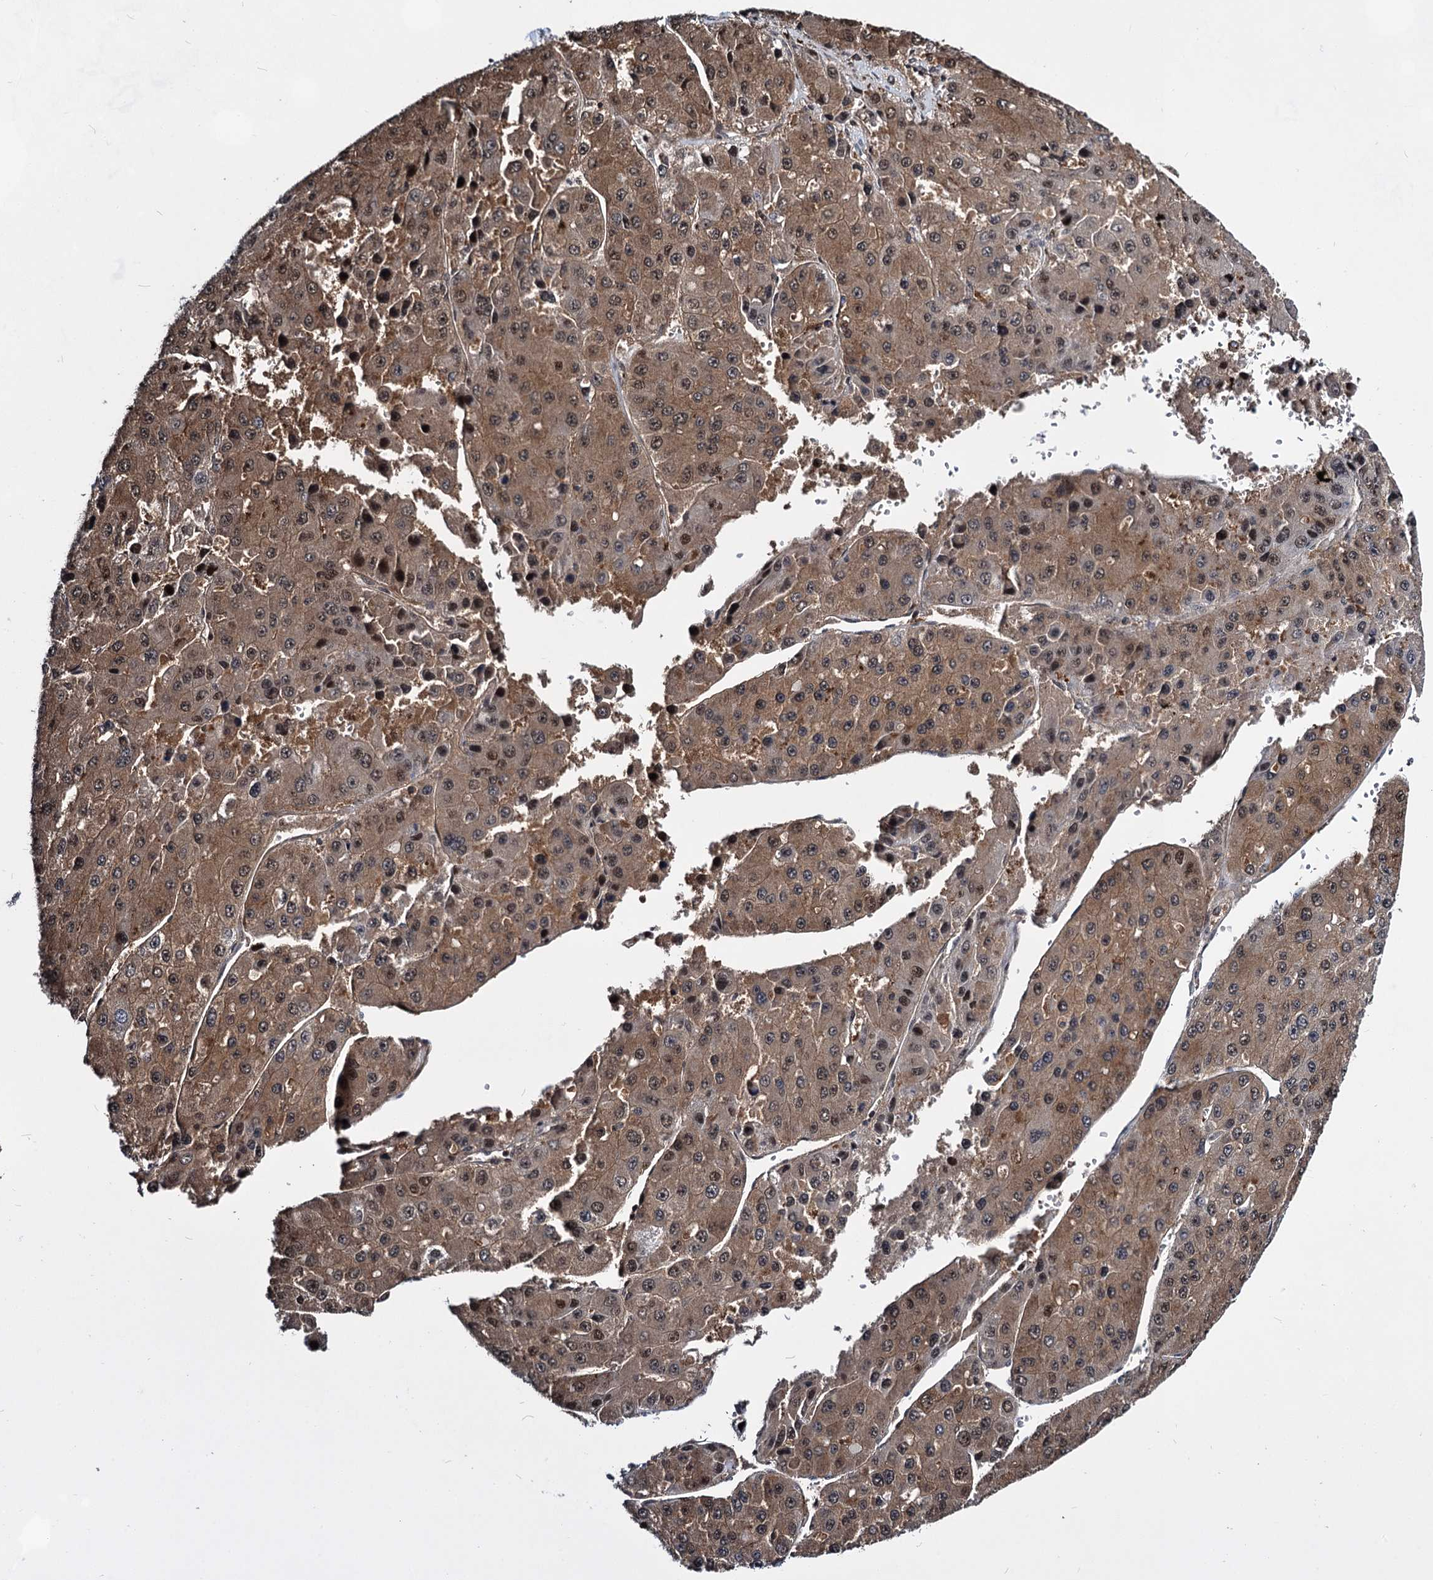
{"staining": {"intensity": "moderate", "quantity": ">75%", "location": "cytoplasmic/membranous,nuclear"}, "tissue": "liver cancer", "cell_type": "Tumor cells", "image_type": "cancer", "snomed": [{"axis": "morphology", "description": "Carcinoma, Hepatocellular, NOS"}, {"axis": "topography", "description": "Liver"}], "caption": "Liver cancer stained with immunohistochemistry (IHC) displays moderate cytoplasmic/membranous and nuclear positivity in about >75% of tumor cells.", "gene": "GPBP1", "patient": {"sex": "female", "age": 73}}